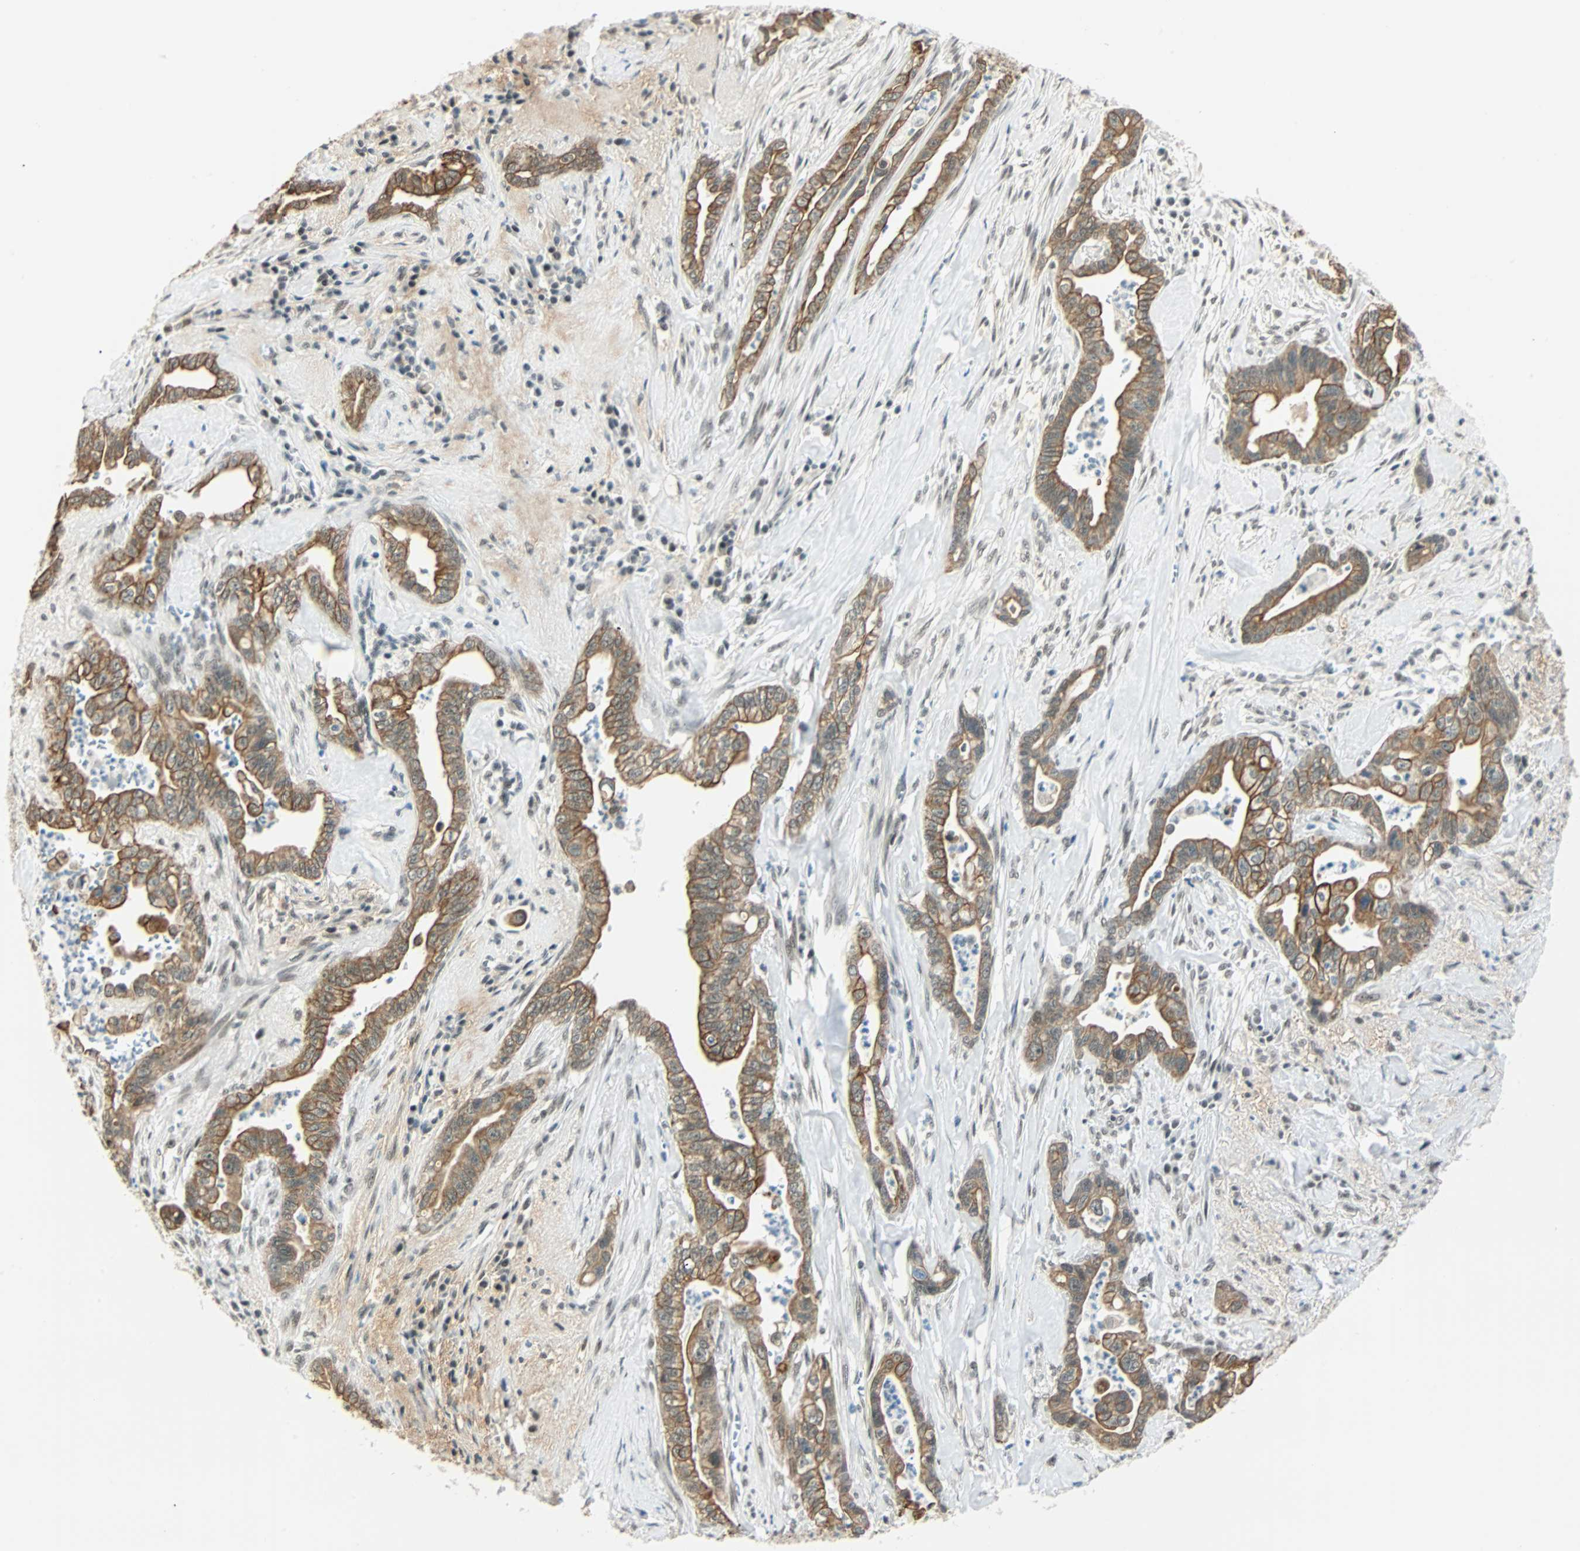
{"staining": {"intensity": "strong", "quantity": ">75%", "location": "cytoplasmic/membranous"}, "tissue": "pancreatic cancer", "cell_type": "Tumor cells", "image_type": "cancer", "snomed": [{"axis": "morphology", "description": "Adenocarcinoma, NOS"}, {"axis": "topography", "description": "Pancreas"}], "caption": "Human pancreatic adenocarcinoma stained with a protein marker reveals strong staining in tumor cells.", "gene": "NELFE", "patient": {"sex": "male", "age": 70}}